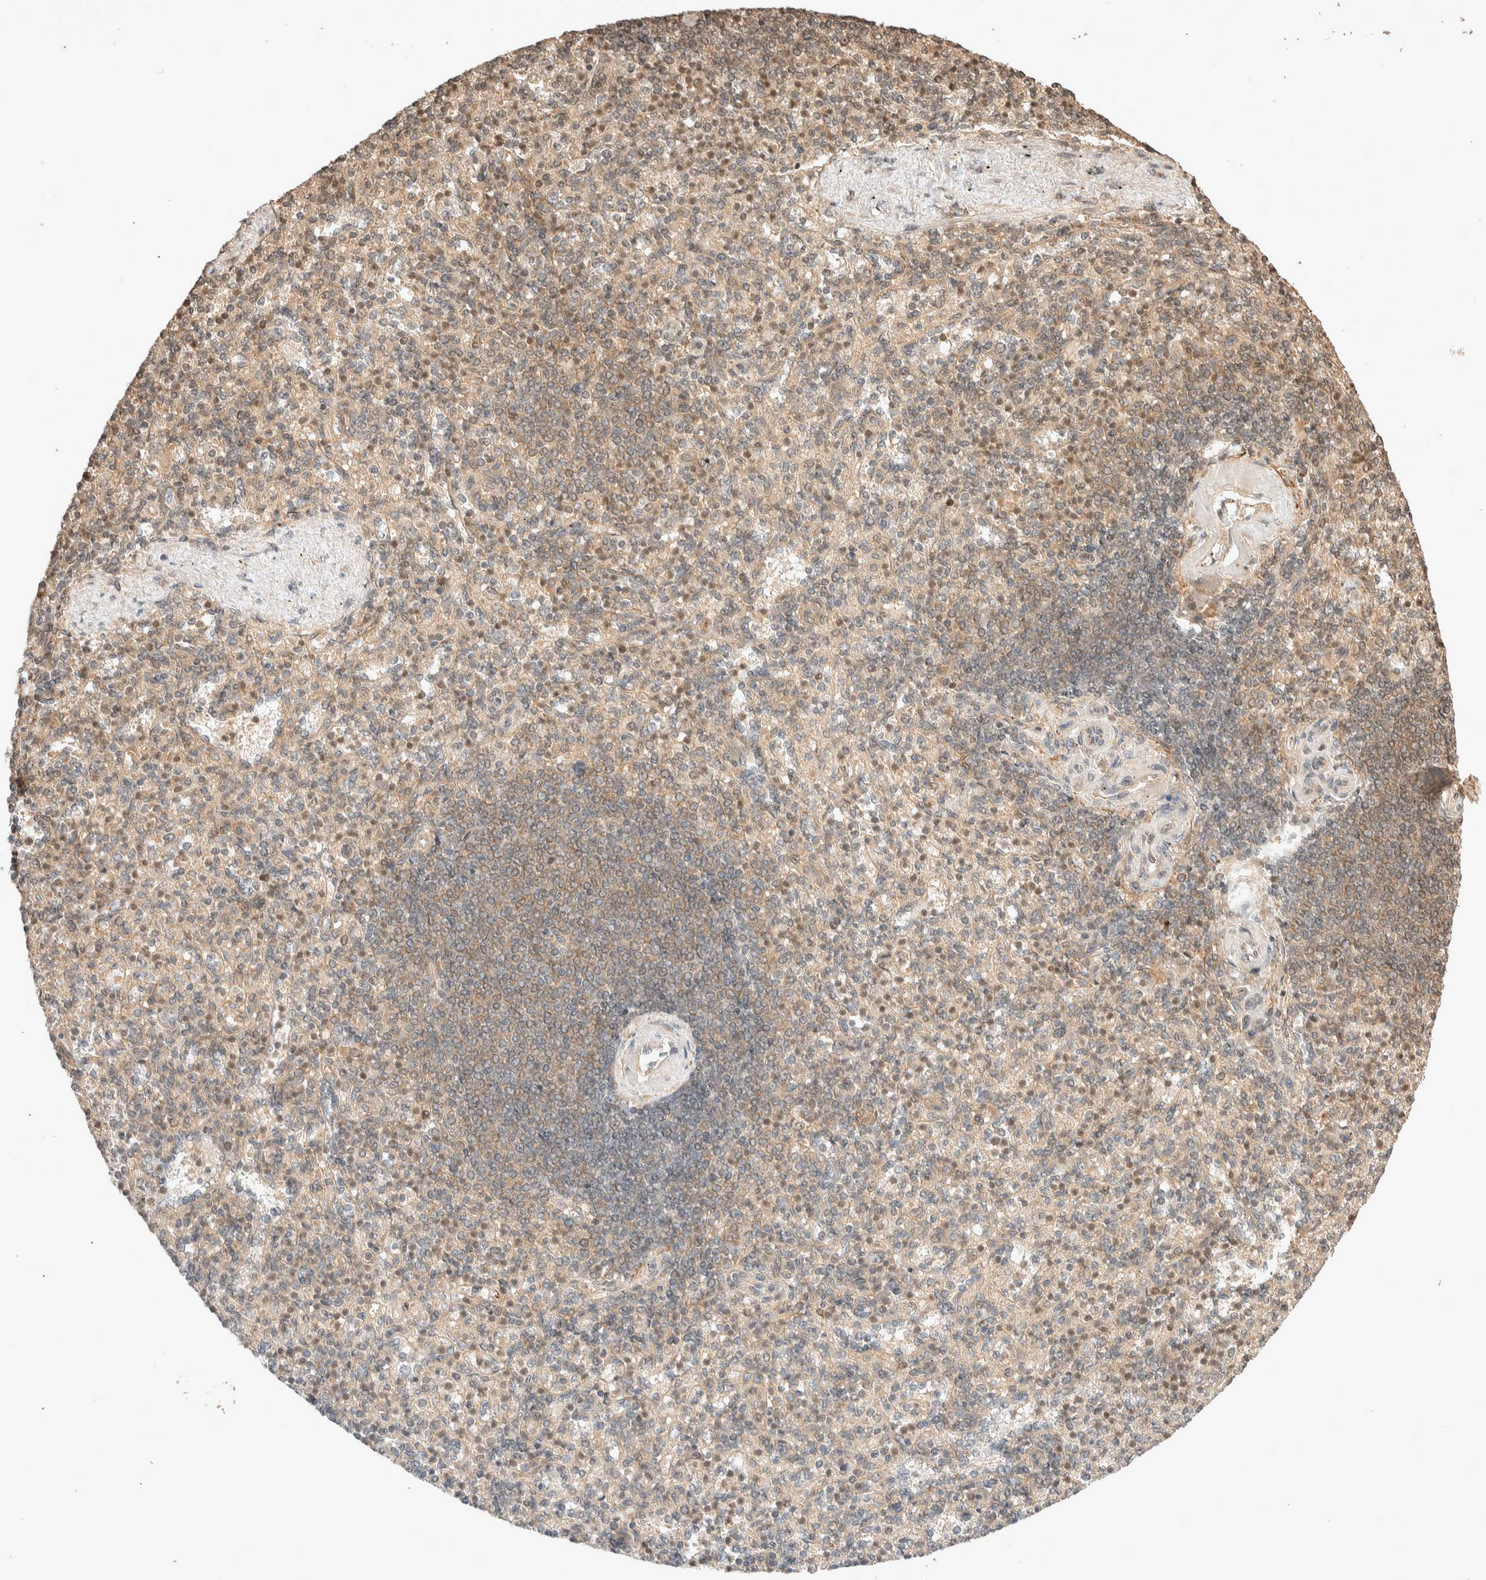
{"staining": {"intensity": "weak", "quantity": "25%-75%", "location": "cytoplasmic/membranous,nuclear"}, "tissue": "spleen", "cell_type": "Cells in red pulp", "image_type": "normal", "snomed": [{"axis": "morphology", "description": "Normal tissue, NOS"}, {"axis": "topography", "description": "Spleen"}], "caption": "Protein staining of benign spleen exhibits weak cytoplasmic/membranous,nuclear staining in approximately 25%-75% of cells in red pulp.", "gene": "THRA", "patient": {"sex": "female", "age": 74}}